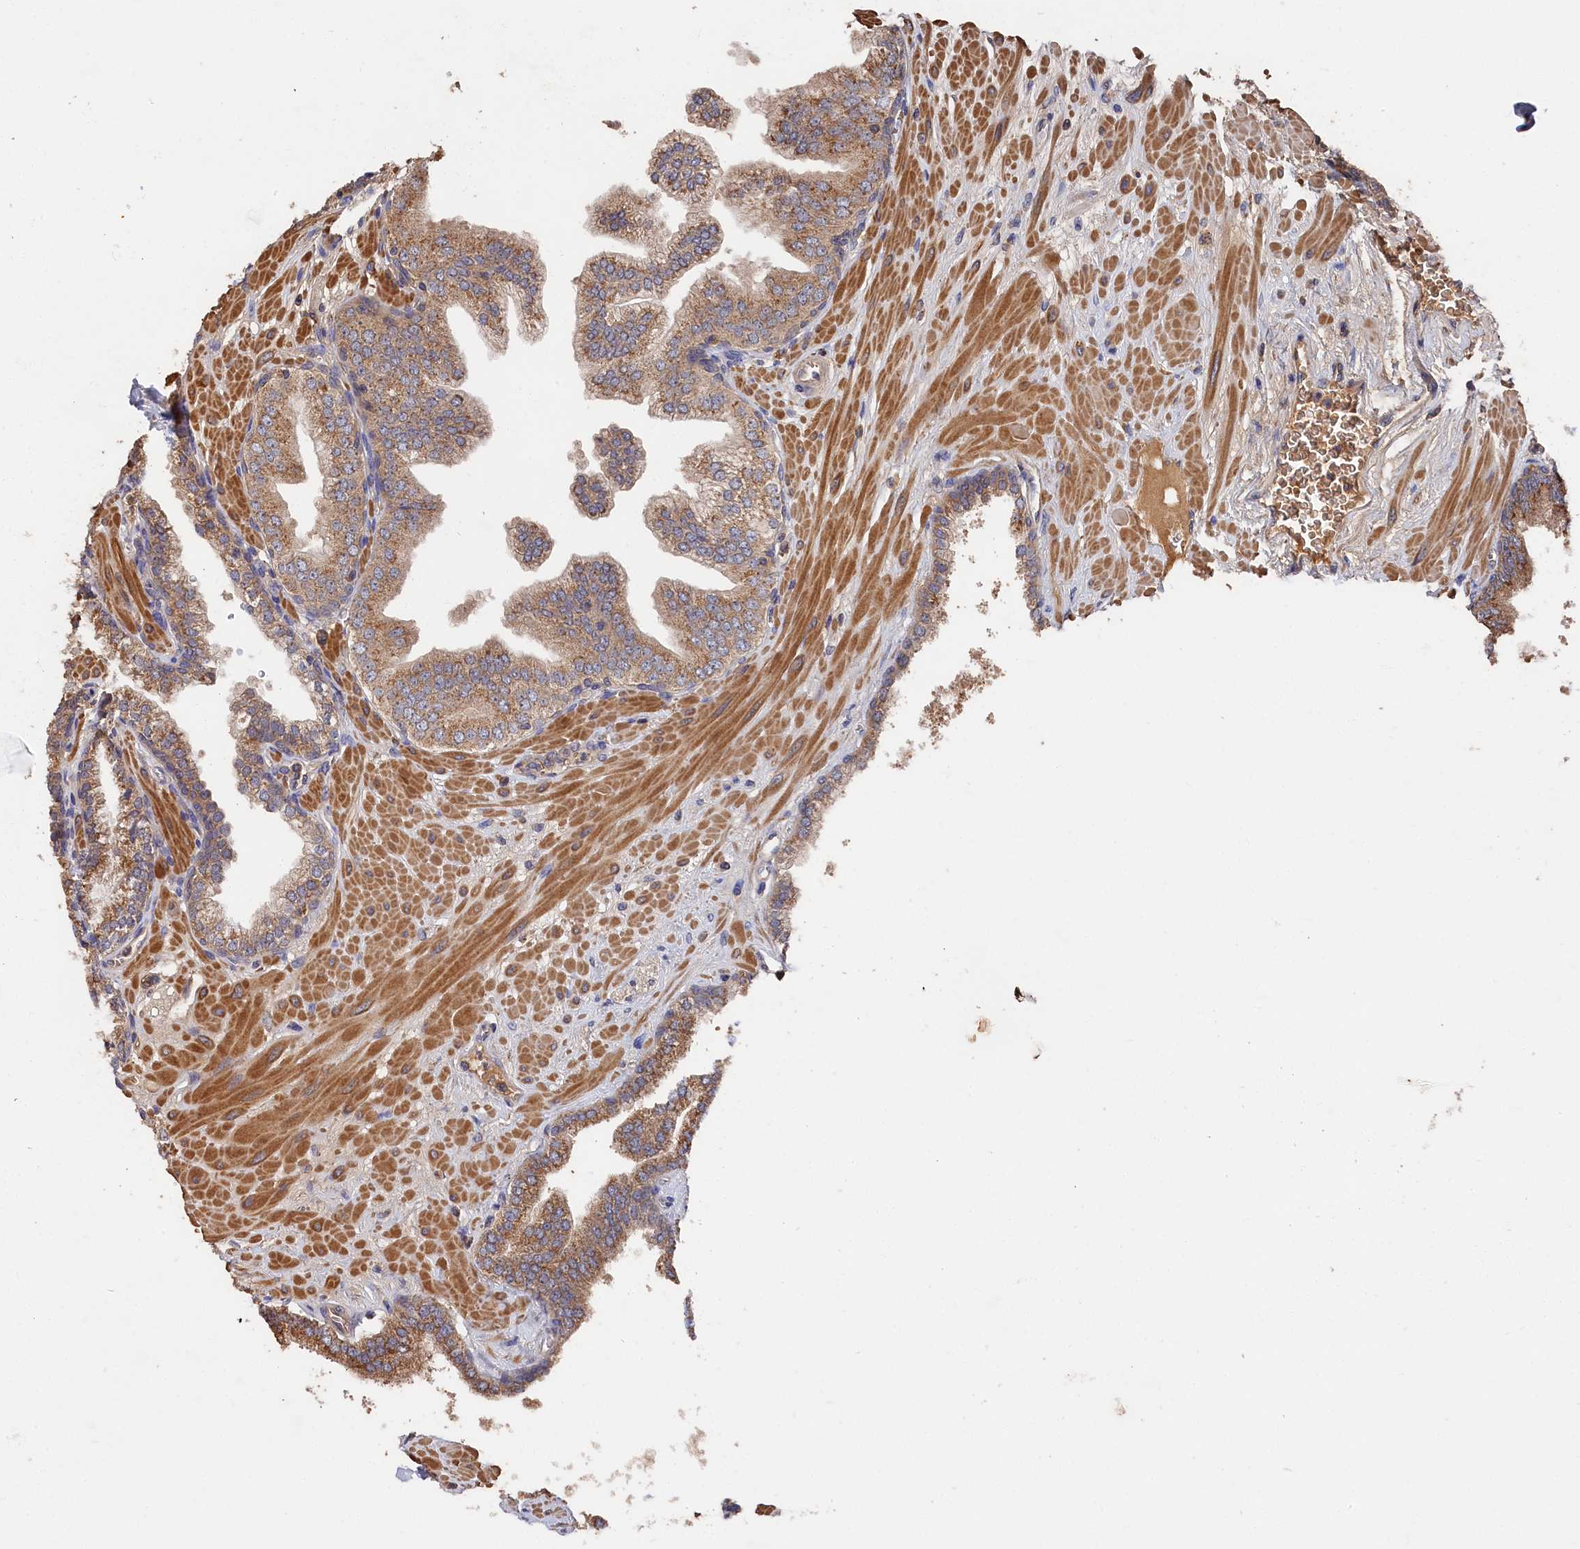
{"staining": {"intensity": "moderate", "quantity": ">75%", "location": "cytoplasmic/membranous"}, "tissue": "prostate", "cell_type": "Glandular cells", "image_type": "normal", "snomed": [{"axis": "morphology", "description": "Normal tissue, NOS"}, {"axis": "topography", "description": "Prostate"}], "caption": "This image exhibits IHC staining of benign human prostate, with medium moderate cytoplasmic/membranous positivity in approximately >75% of glandular cells.", "gene": "DHRS11", "patient": {"sex": "male", "age": 60}}